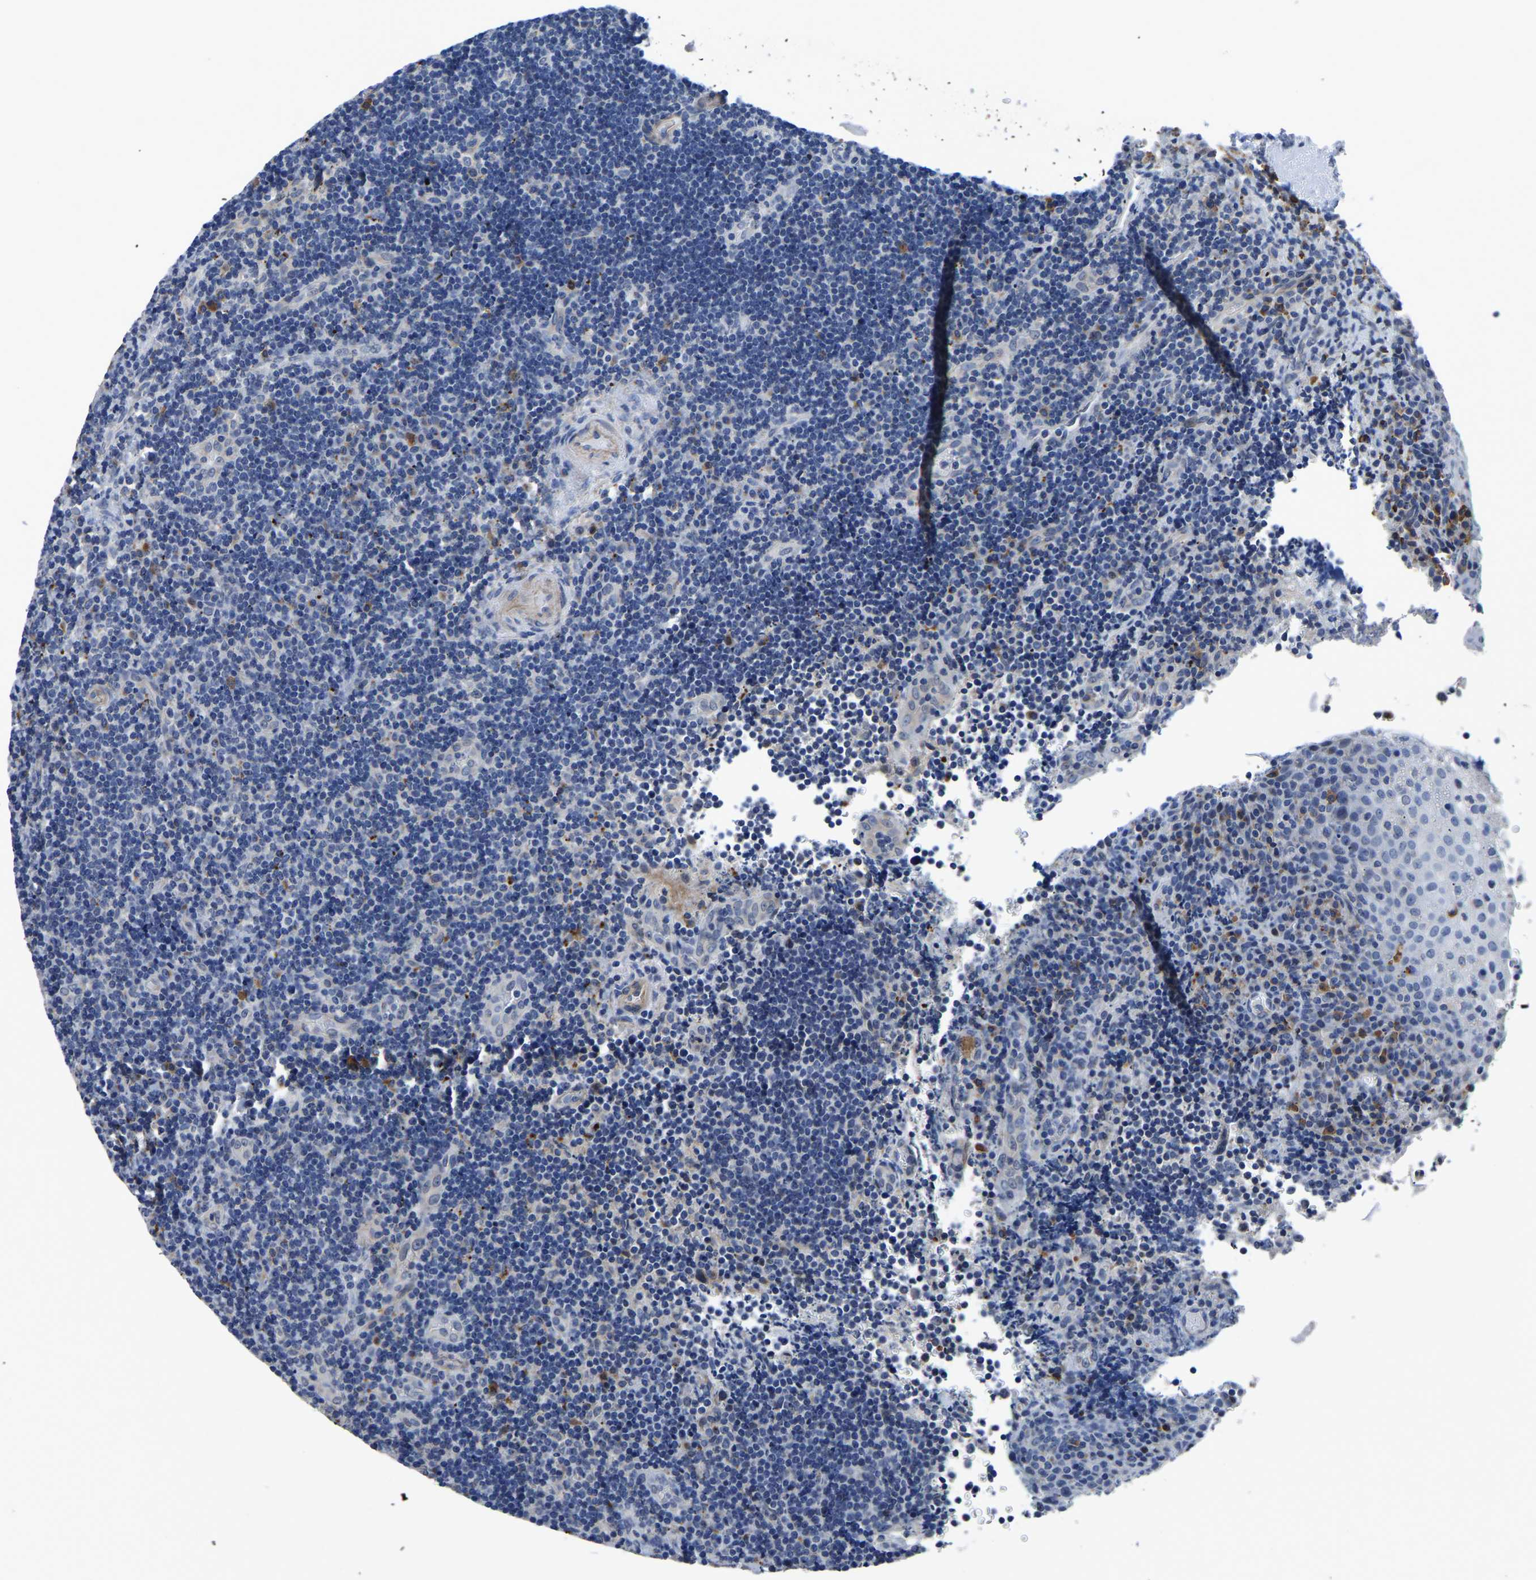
{"staining": {"intensity": "negative", "quantity": "none", "location": "none"}, "tissue": "lymphoma", "cell_type": "Tumor cells", "image_type": "cancer", "snomed": [{"axis": "morphology", "description": "Malignant lymphoma, non-Hodgkin's type, High grade"}, {"axis": "topography", "description": "Tonsil"}], "caption": "Micrograph shows no protein positivity in tumor cells of lymphoma tissue. (DAB (3,3'-diaminobenzidine) immunohistochemistry with hematoxylin counter stain).", "gene": "PDLIM7", "patient": {"sex": "female", "age": 36}}